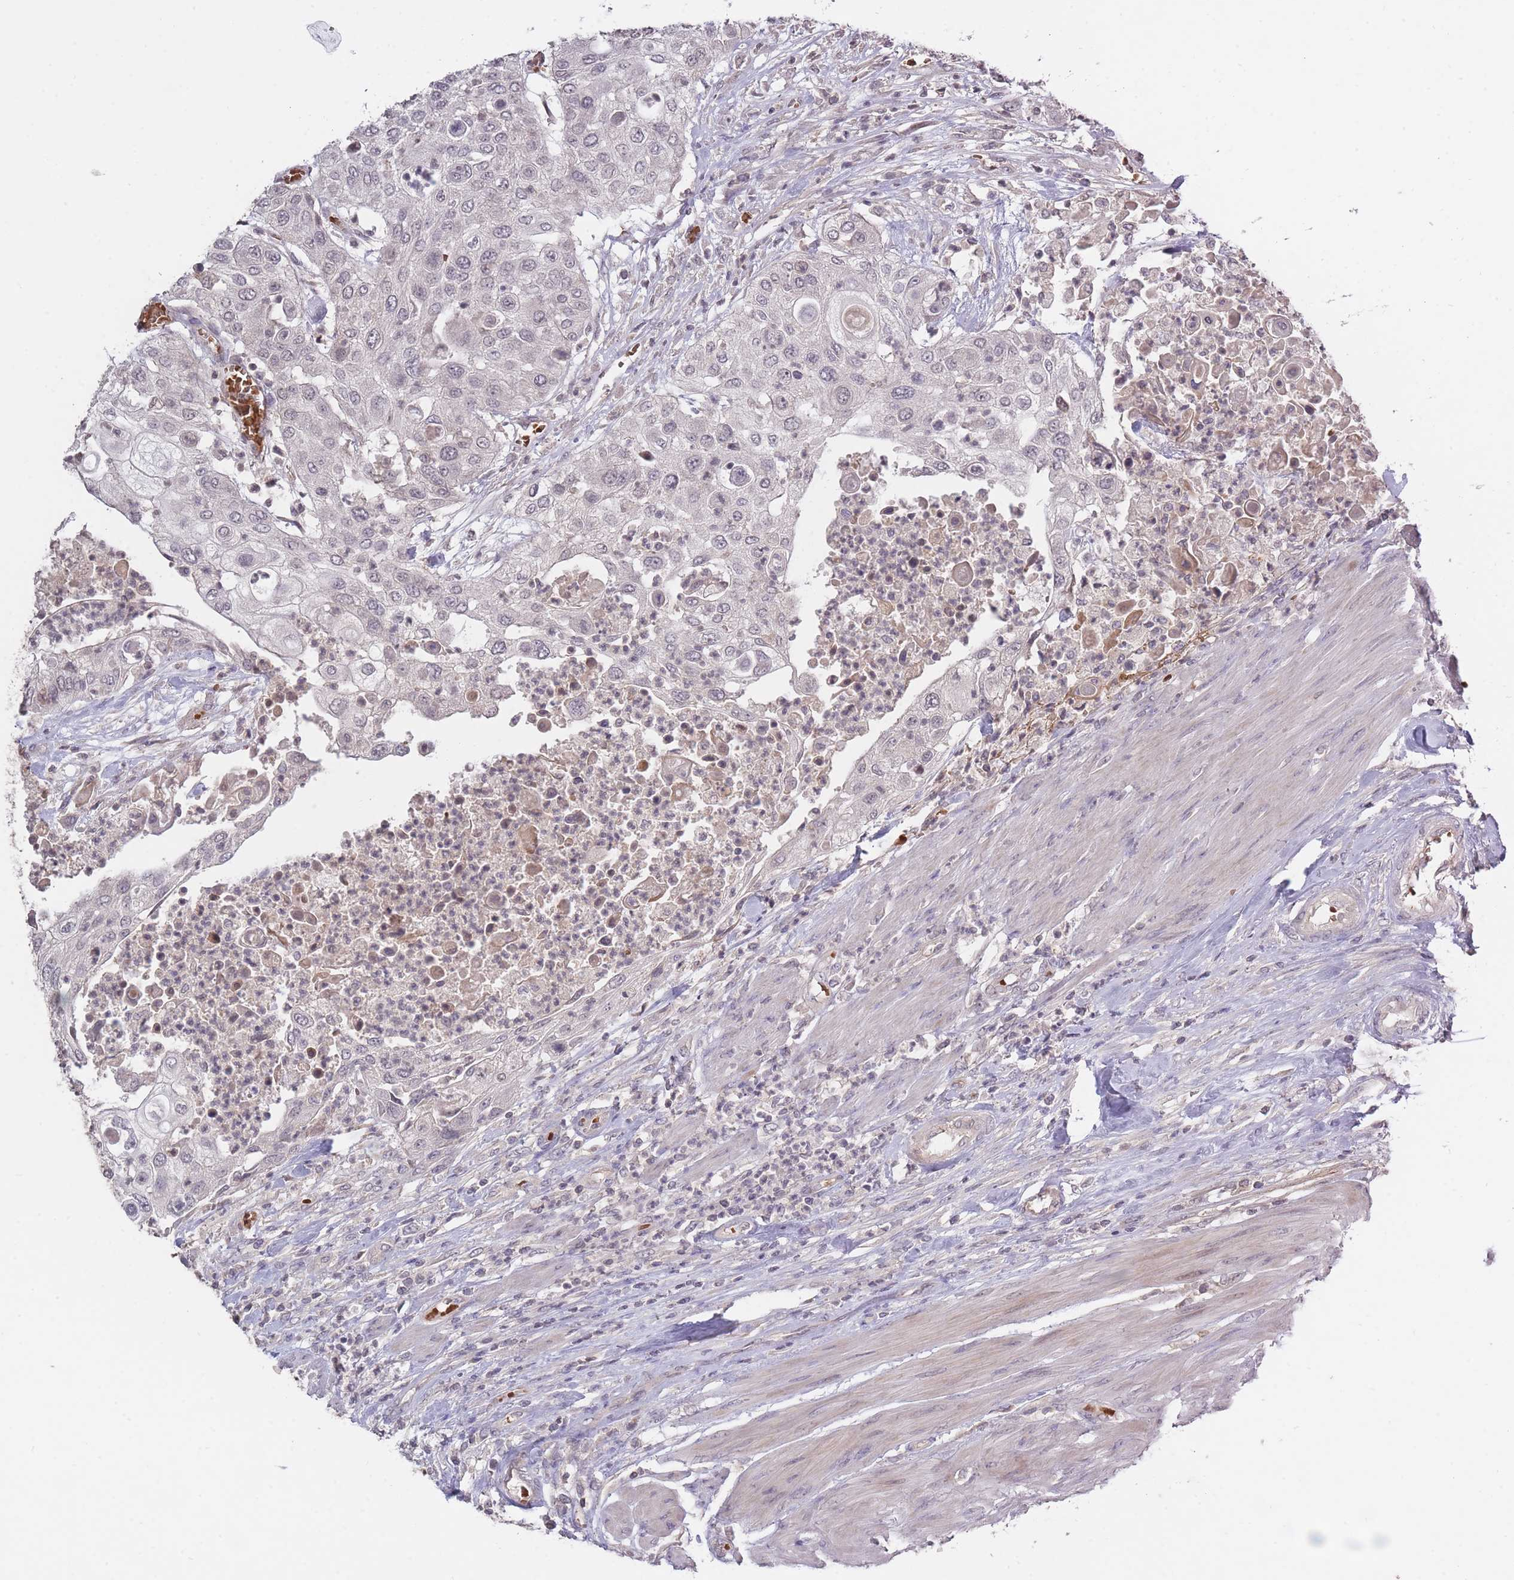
{"staining": {"intensity": "negative", "quantity": "none", "location": "none"}, "tissue": "urothelial cancer", "cell_type": "Tumor cells", "image_type": "cancer", "snomed": [{"axis": "morphology", "description": "Urothelial carcinoma, High grade"}, {"axis": "topography", "description": "Urinary bladder"}], "caption": "A high-resolution histopathology image shows IHC staining of urothelial cancer, which demonstrates no significant expression in tumor cells.", "gene": "ADCYAP1R1", "patient": {"sex": "female", "age": 79}}